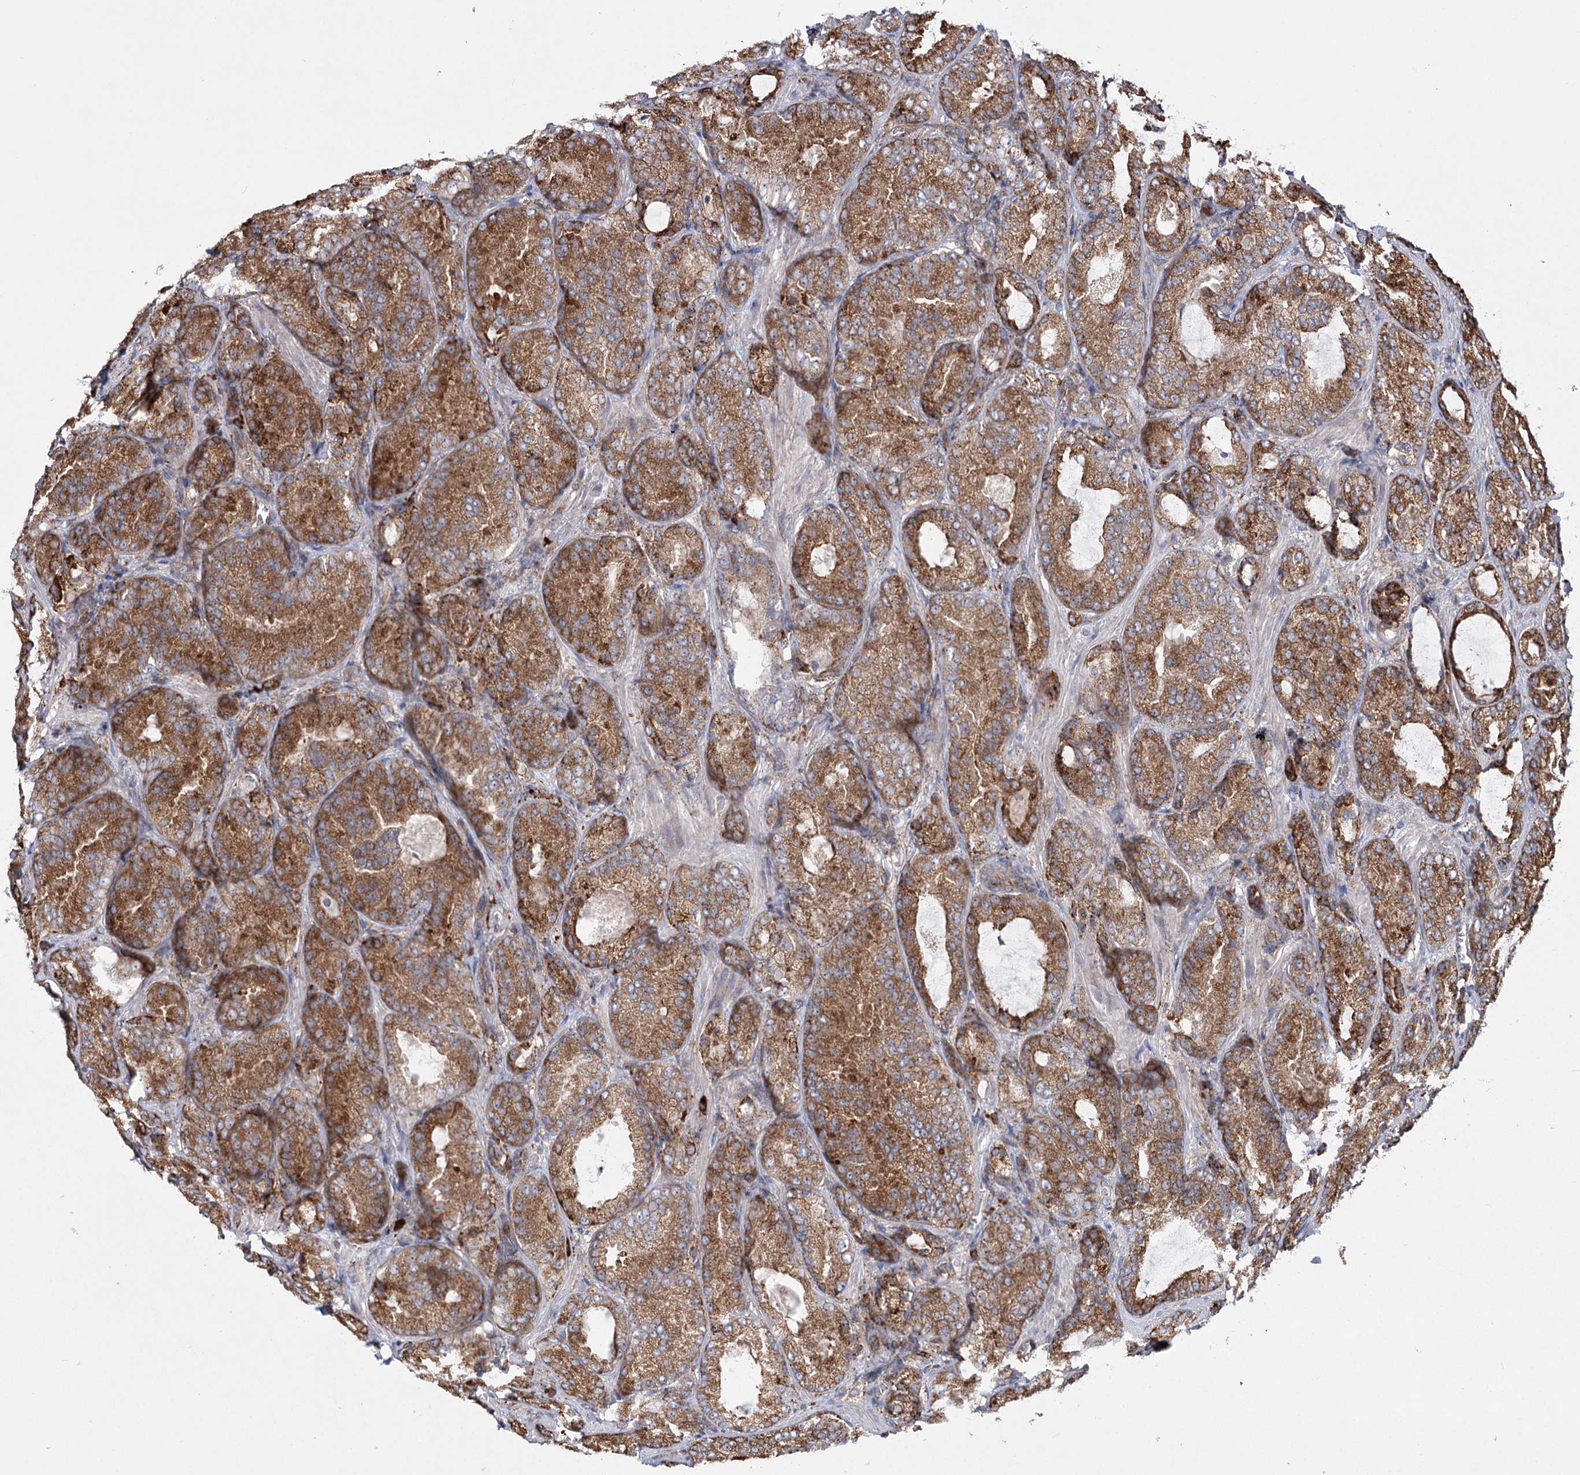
{"staining": {"intensity": "moderate", "quantity": ">75%", "location": "cytoplasmic/membranous"}, "tissue": "prostate cancer", "cell_type": "Tumor cells", "image_type": "cancer", "snomed": [{"axis": "morphology", "description": "Adenocarcinoma, Low grade"}, {"axis": "topography", "description": "Prostate"}], "caption": "This image reveals prostate adenocarcinoma (low-grade) stained with immunohistochemistry to label a protein in brown. The cytoplasmic/membranous of tumor cells show moderate positivity for the protein. Nuclei are counter-stained blue.", "gene": "POGLUT1", "patient": {"sex": "male", "age": 74}}